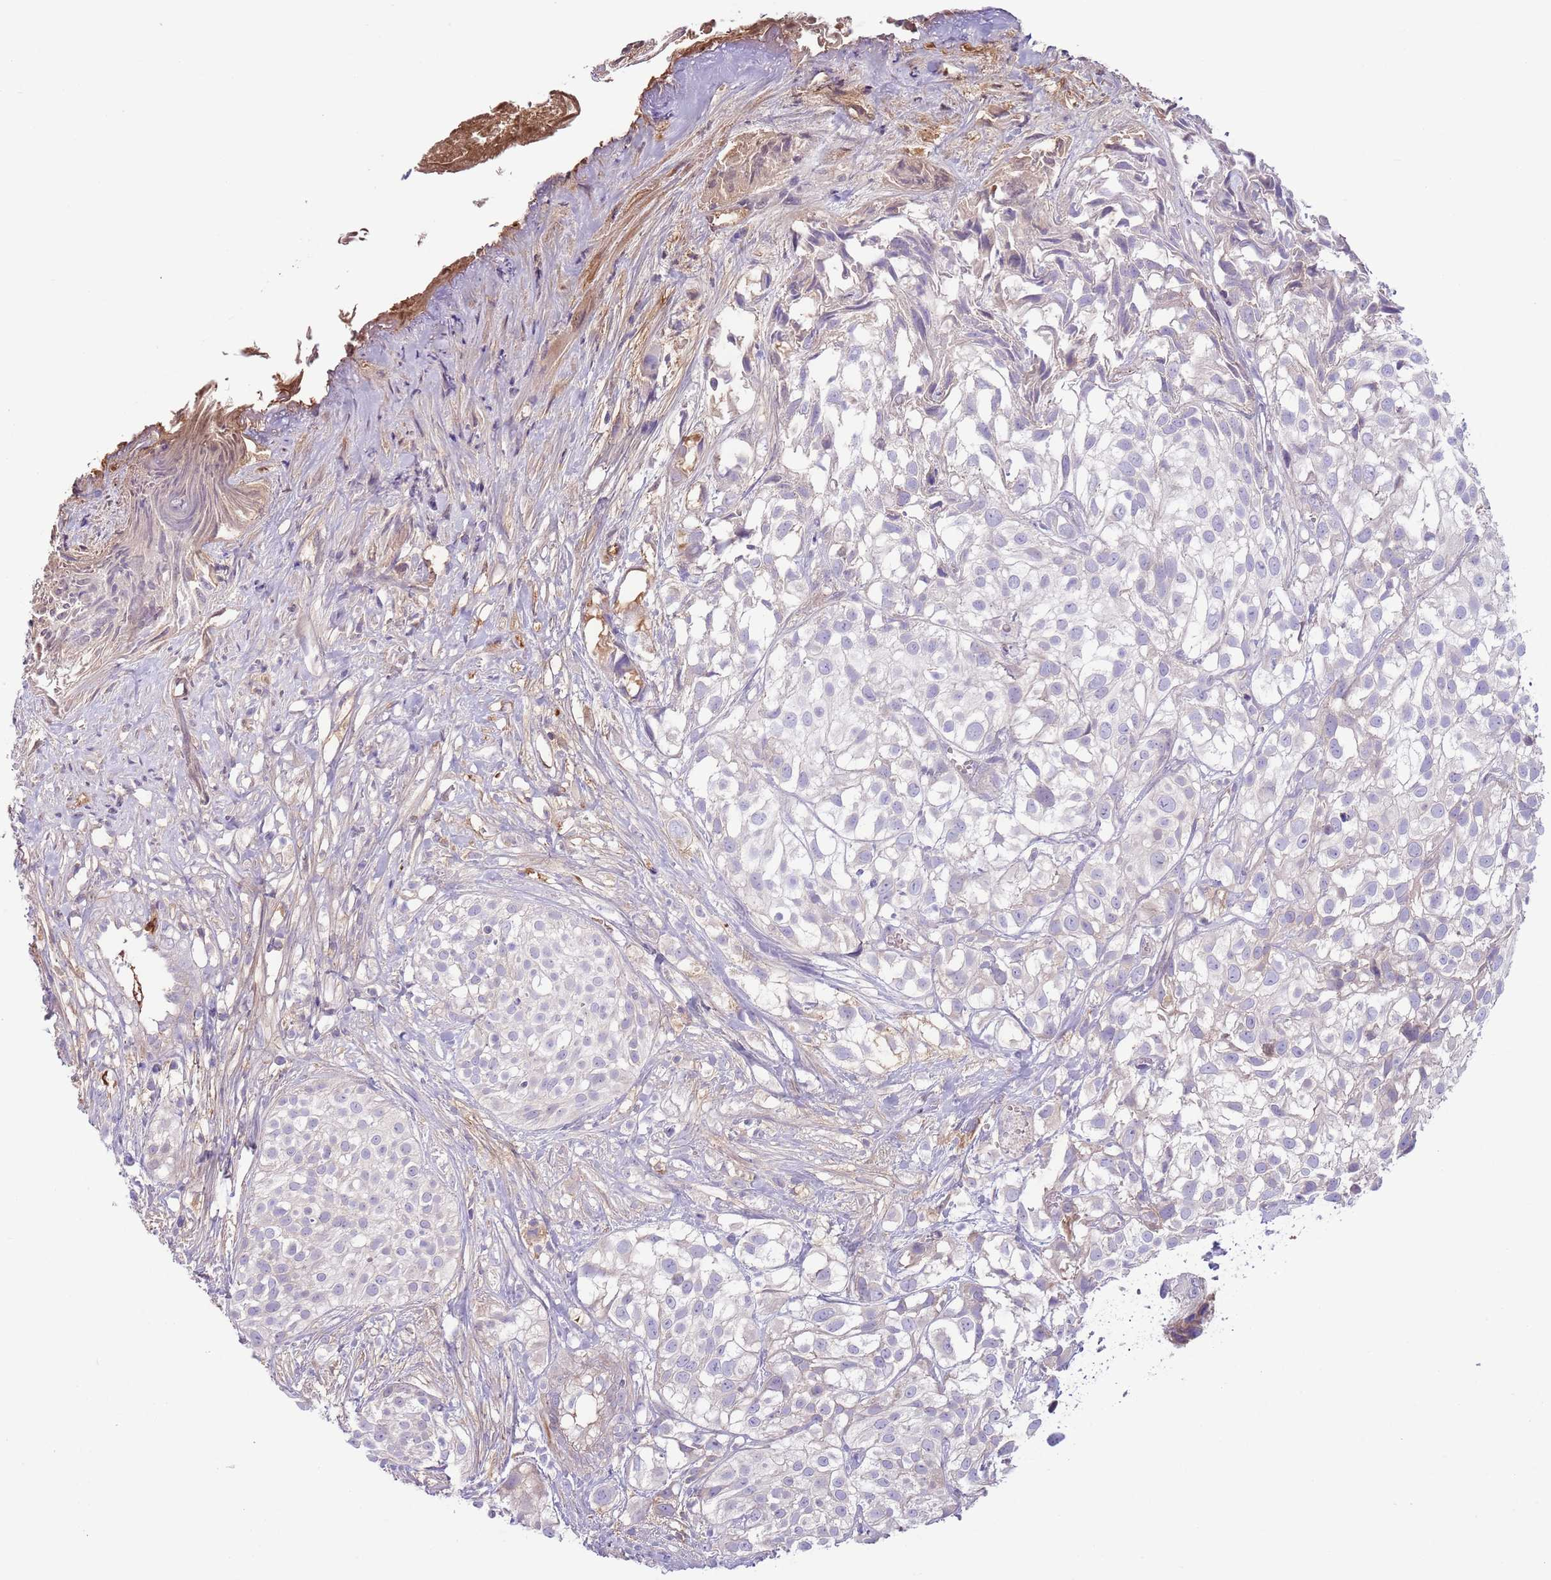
{"staining": {"intensity": "negative", "quantity": "none", "location": "none"}, "tissue": "urothelial cancer", "cell_type": "Tumor cells", "image_type": "cancer", "snomed": [{"axis": "morphology", "description": "Urothelial carcinoma, High grade"}, {"axis": "topography", "description": "Urinary bladder"}], "caption": "This photomicrograph is of urothelial cancer stained with immunohistochemistry (IHC) to label a protein in brown with the nuclei are counter-stained blue. There is no staining in tumor cells.", "gene": "CFH", "patient": {"sex": "male", "age": 56}}